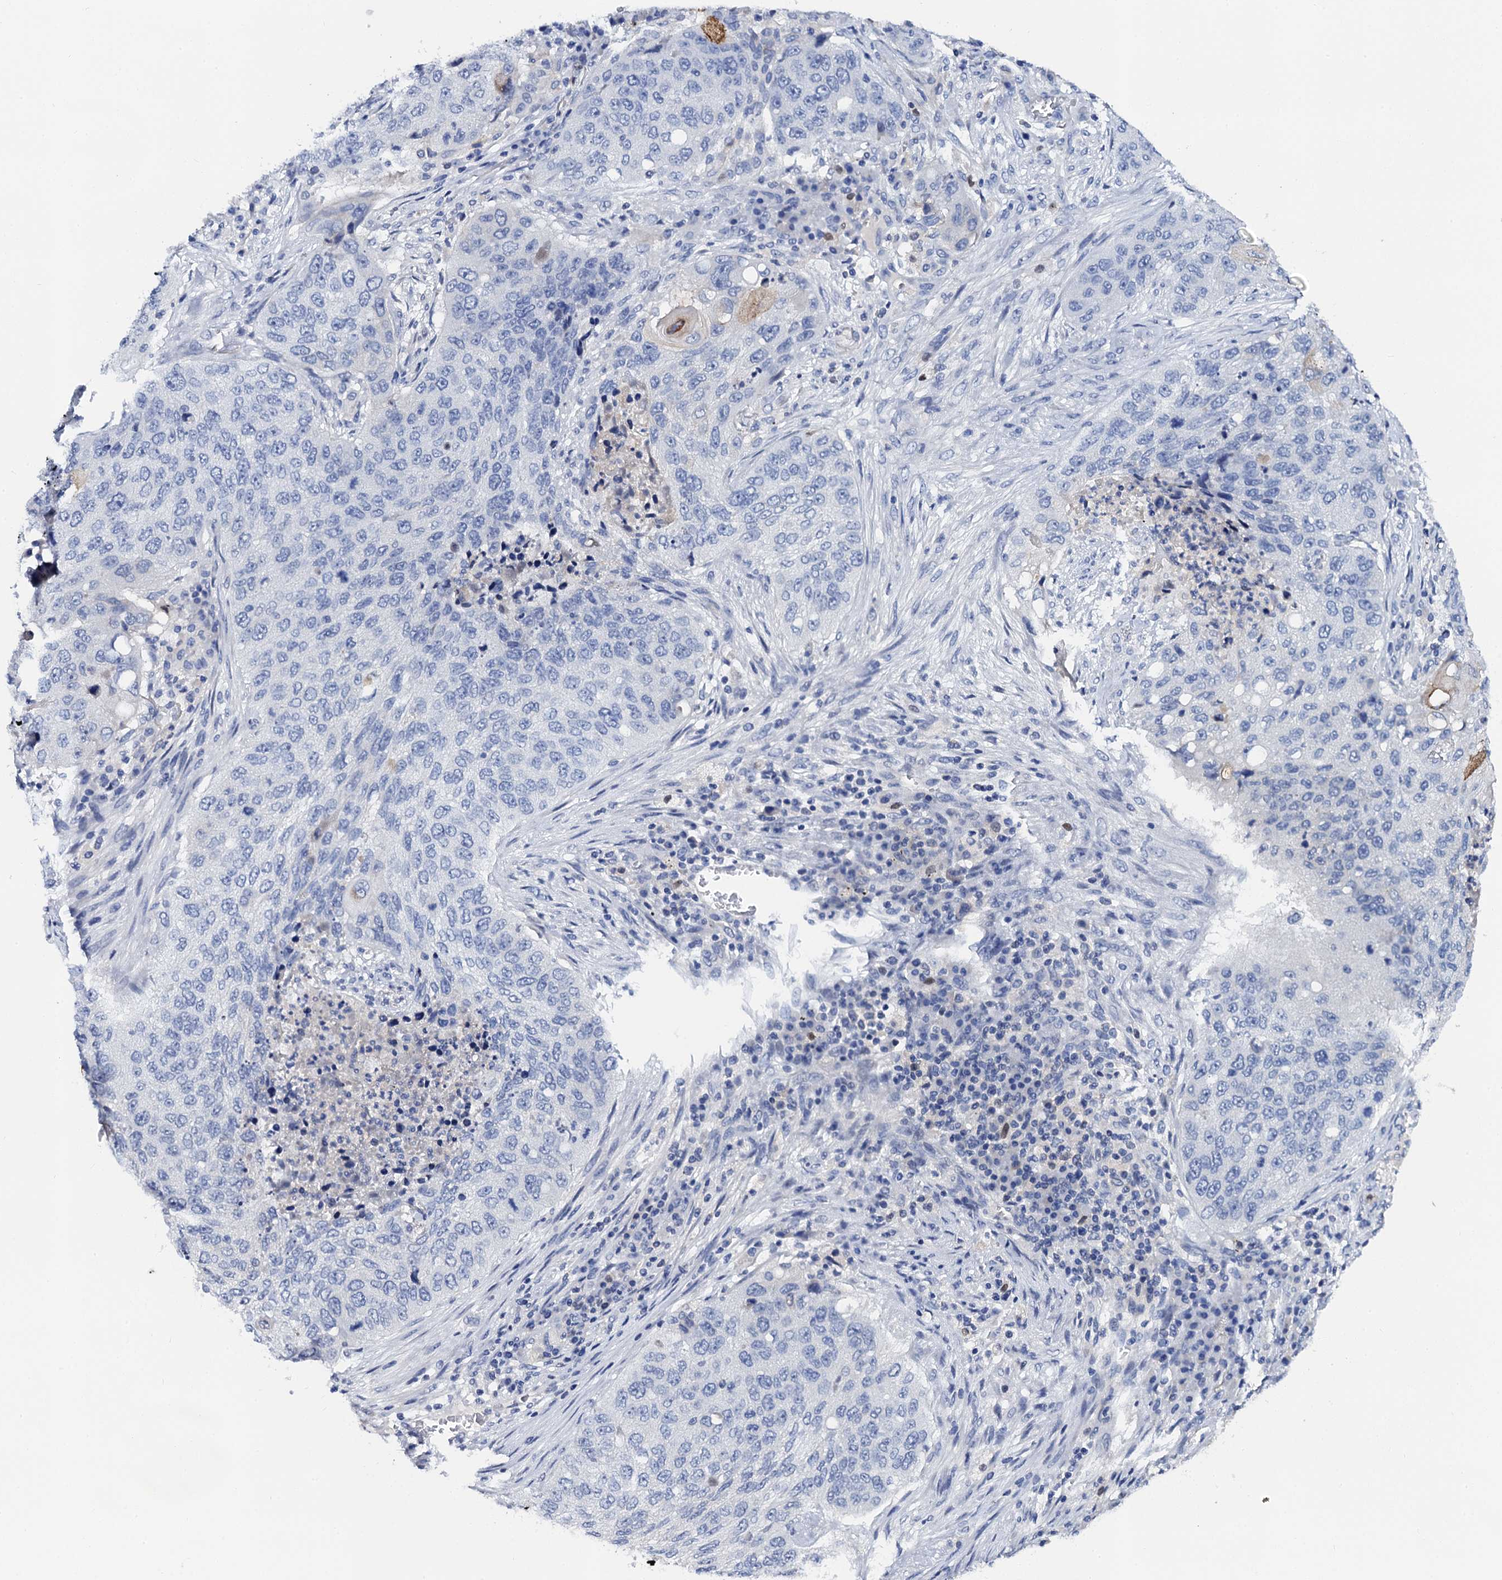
{"staining": {"intensity": "negative", "quantity": "none", "location": "none"}, "tissue": "lung cancer", "cell_type": "Tumor cells", "image_type": "cancer", "snomed": [{"axis": "morphology", "description": "Squamous cell carcinoma, NOS"}, {"axis": "topography", "description": "Lung"}], "caption": "There is no significant expression in tumor cells of squamous cell carcinoma (lung).", "gene": "LYPD3", "patient": {"sex": "female", "age": 63}}